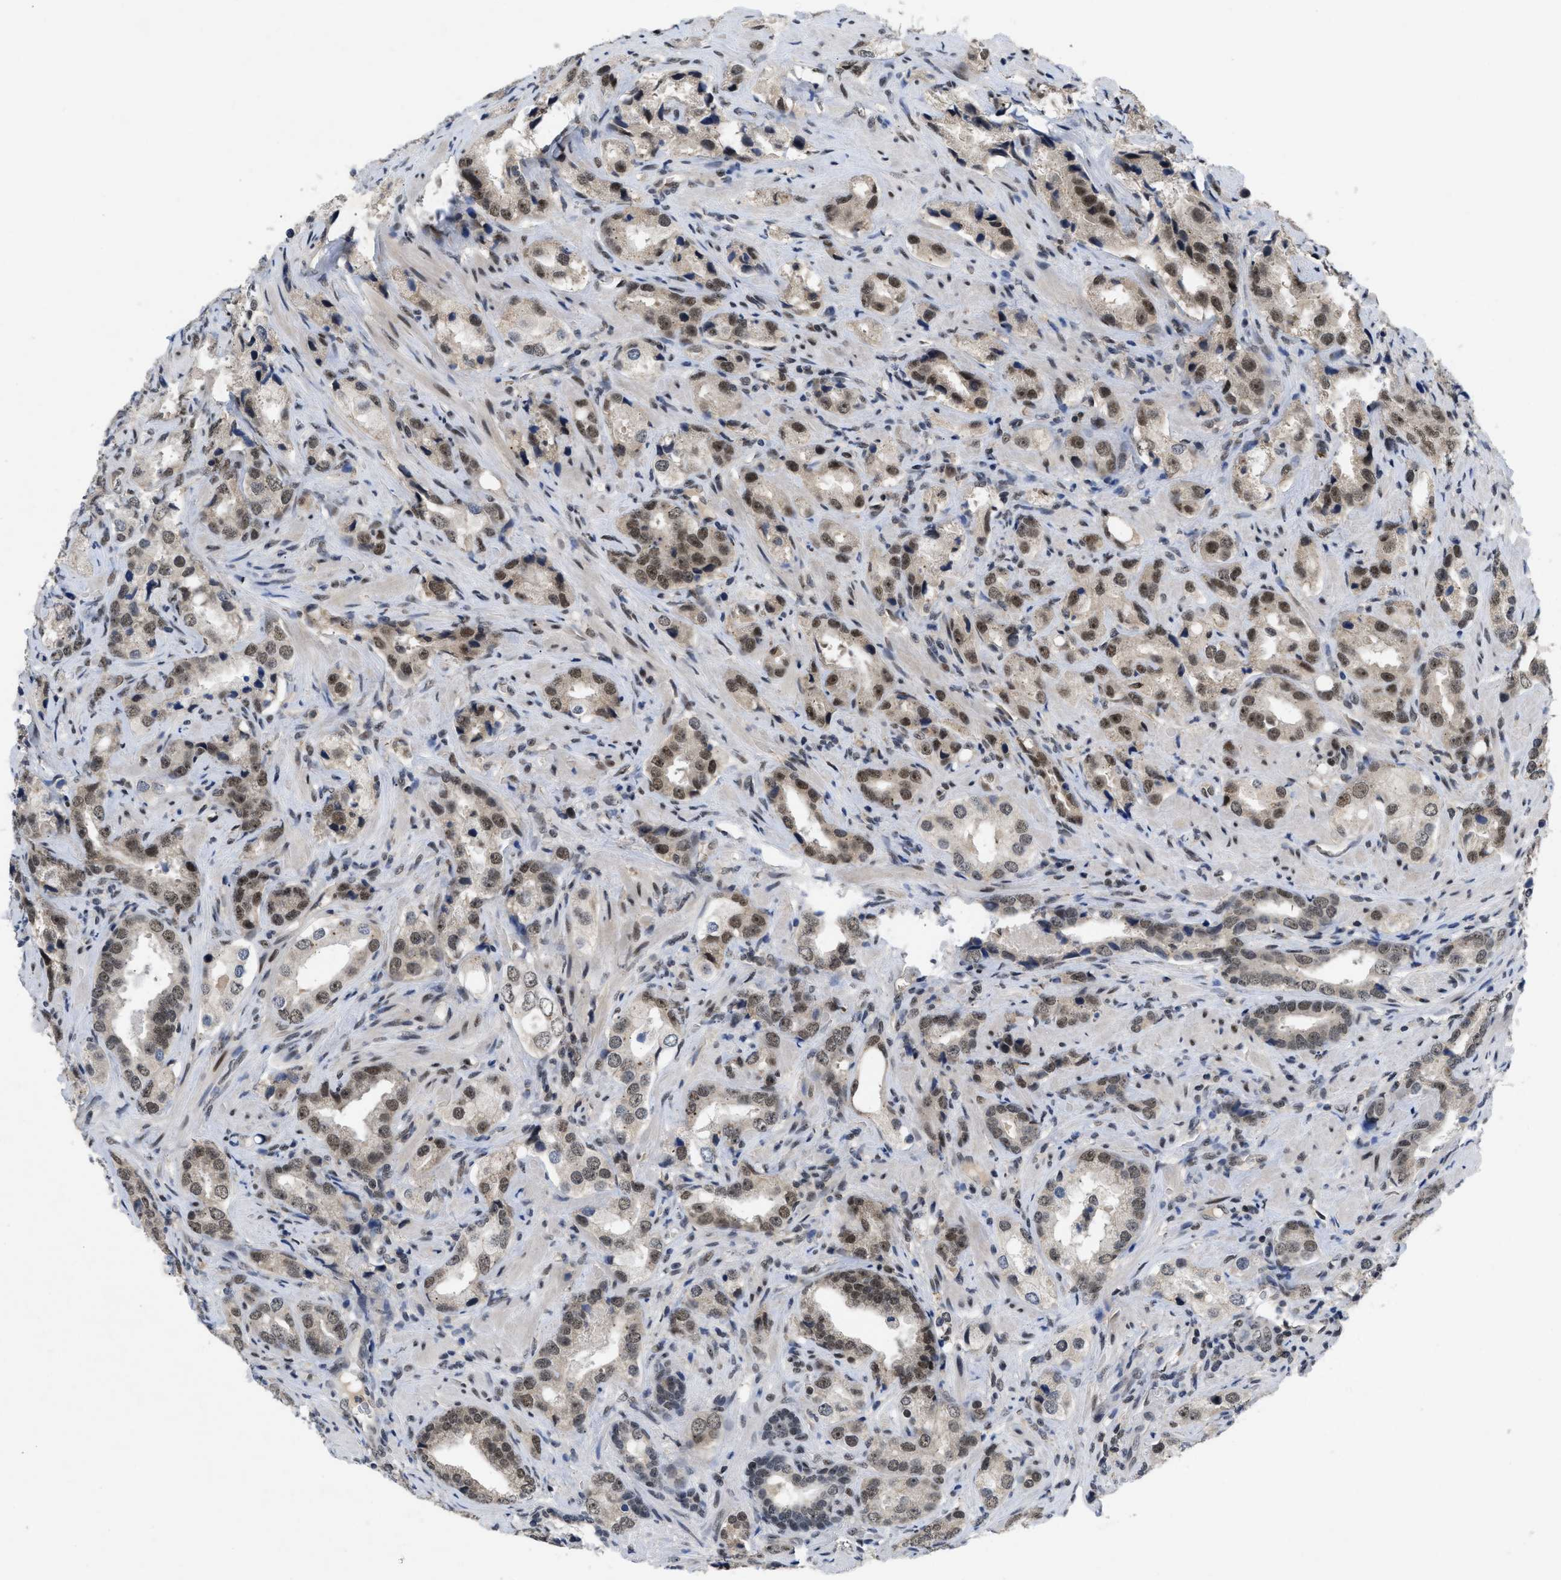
{"staining": {"intensity": "moderate", "quantity": ">75%", "location": "nuclear"}, "tissue": "prostate cancer", "cell_type": "Tumor cells", "image_type": "cancer", "snomed": [{"axis": "morphology", "description": "Adenocarcinoma, High grade"}, {"axis": "topography", "description": "Prostate"}], "caption": "Prostate cancer was stained to show a protein in brown. There is medium levels of moderate nuclear staining in about >75% of tumor cells.", "gene": "ZNF346", "patient": {"sex": "male", "age": 63}}